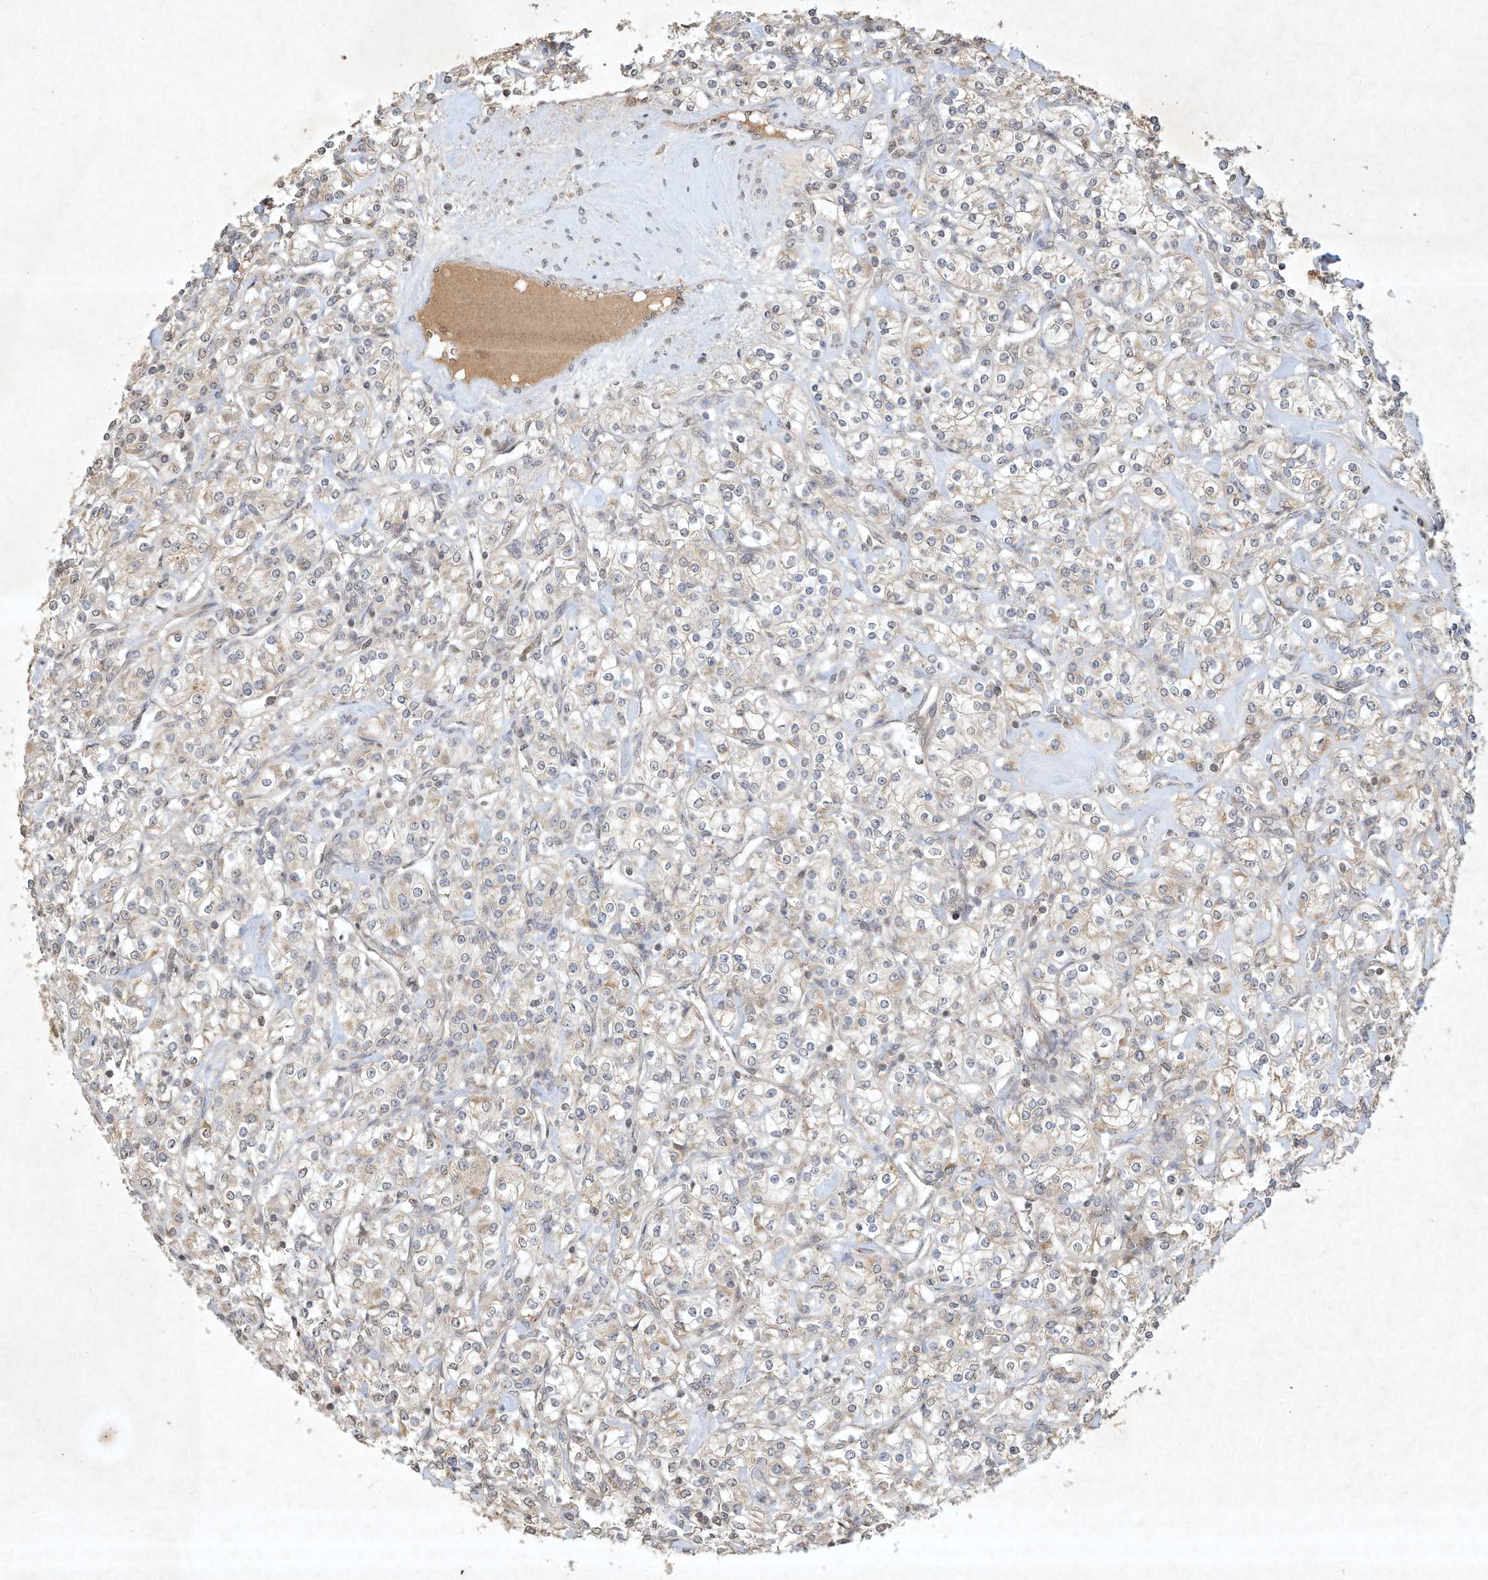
{"staining": {"intensity": "weak", "quantity": "<25%", "location": "cytoplasmic/membranous"}, "tissue": "renal cancer", "cell_type": "Tumor cells", "image_type": "cancer", "snomed": [{"axis": "morphology", "description": "Adenocarcinoma, NOS"}, {"axis": "topography", "description": "Kidney"}], "caption": "DAB immunohistochemical staining of human renal adenocarcinoma displays no significant staining in tumor cells.", "gene": "BTRC", "patient": {"sex": "male", "age": 77}}